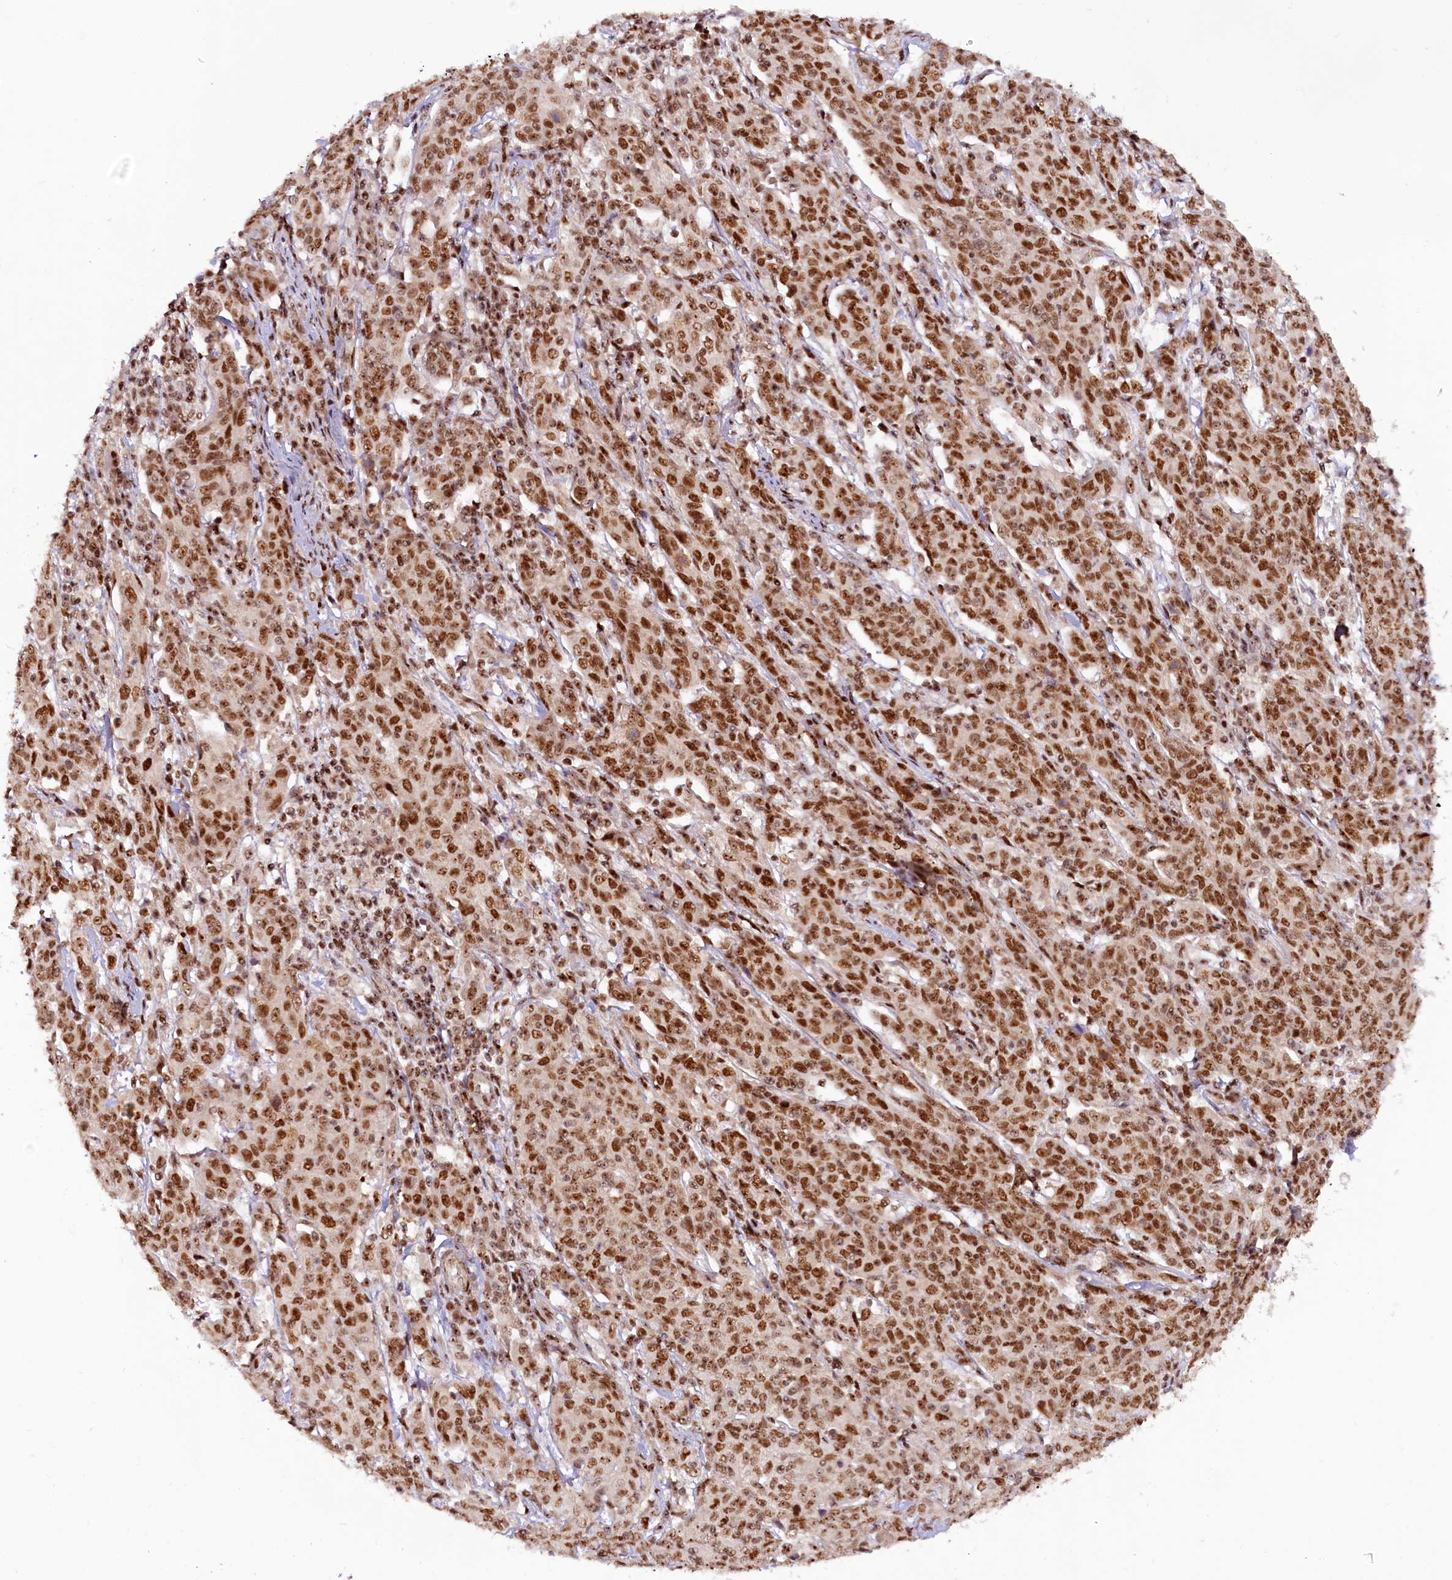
{"staining": {"intensity": "moderate", "quantity": ">75%", "location": "nuclear"}, "tissue": "cervical cancer", "cell_type": "Tumor cells", "image_type": "cancer", "snomed": [{"axis": "morphology", "description": "Squamous cell carcinoma, NOS"}, {"axis": "topography", "description": "Cervix"}], "caption": "Moderate nuclear staining for a protein is appreciated in approximately >75% of tumor cells of cervical squamous cell carcinoma using IHC.", "gene": "TCOF1", "patient": {"sex": "female", "age": 67}}